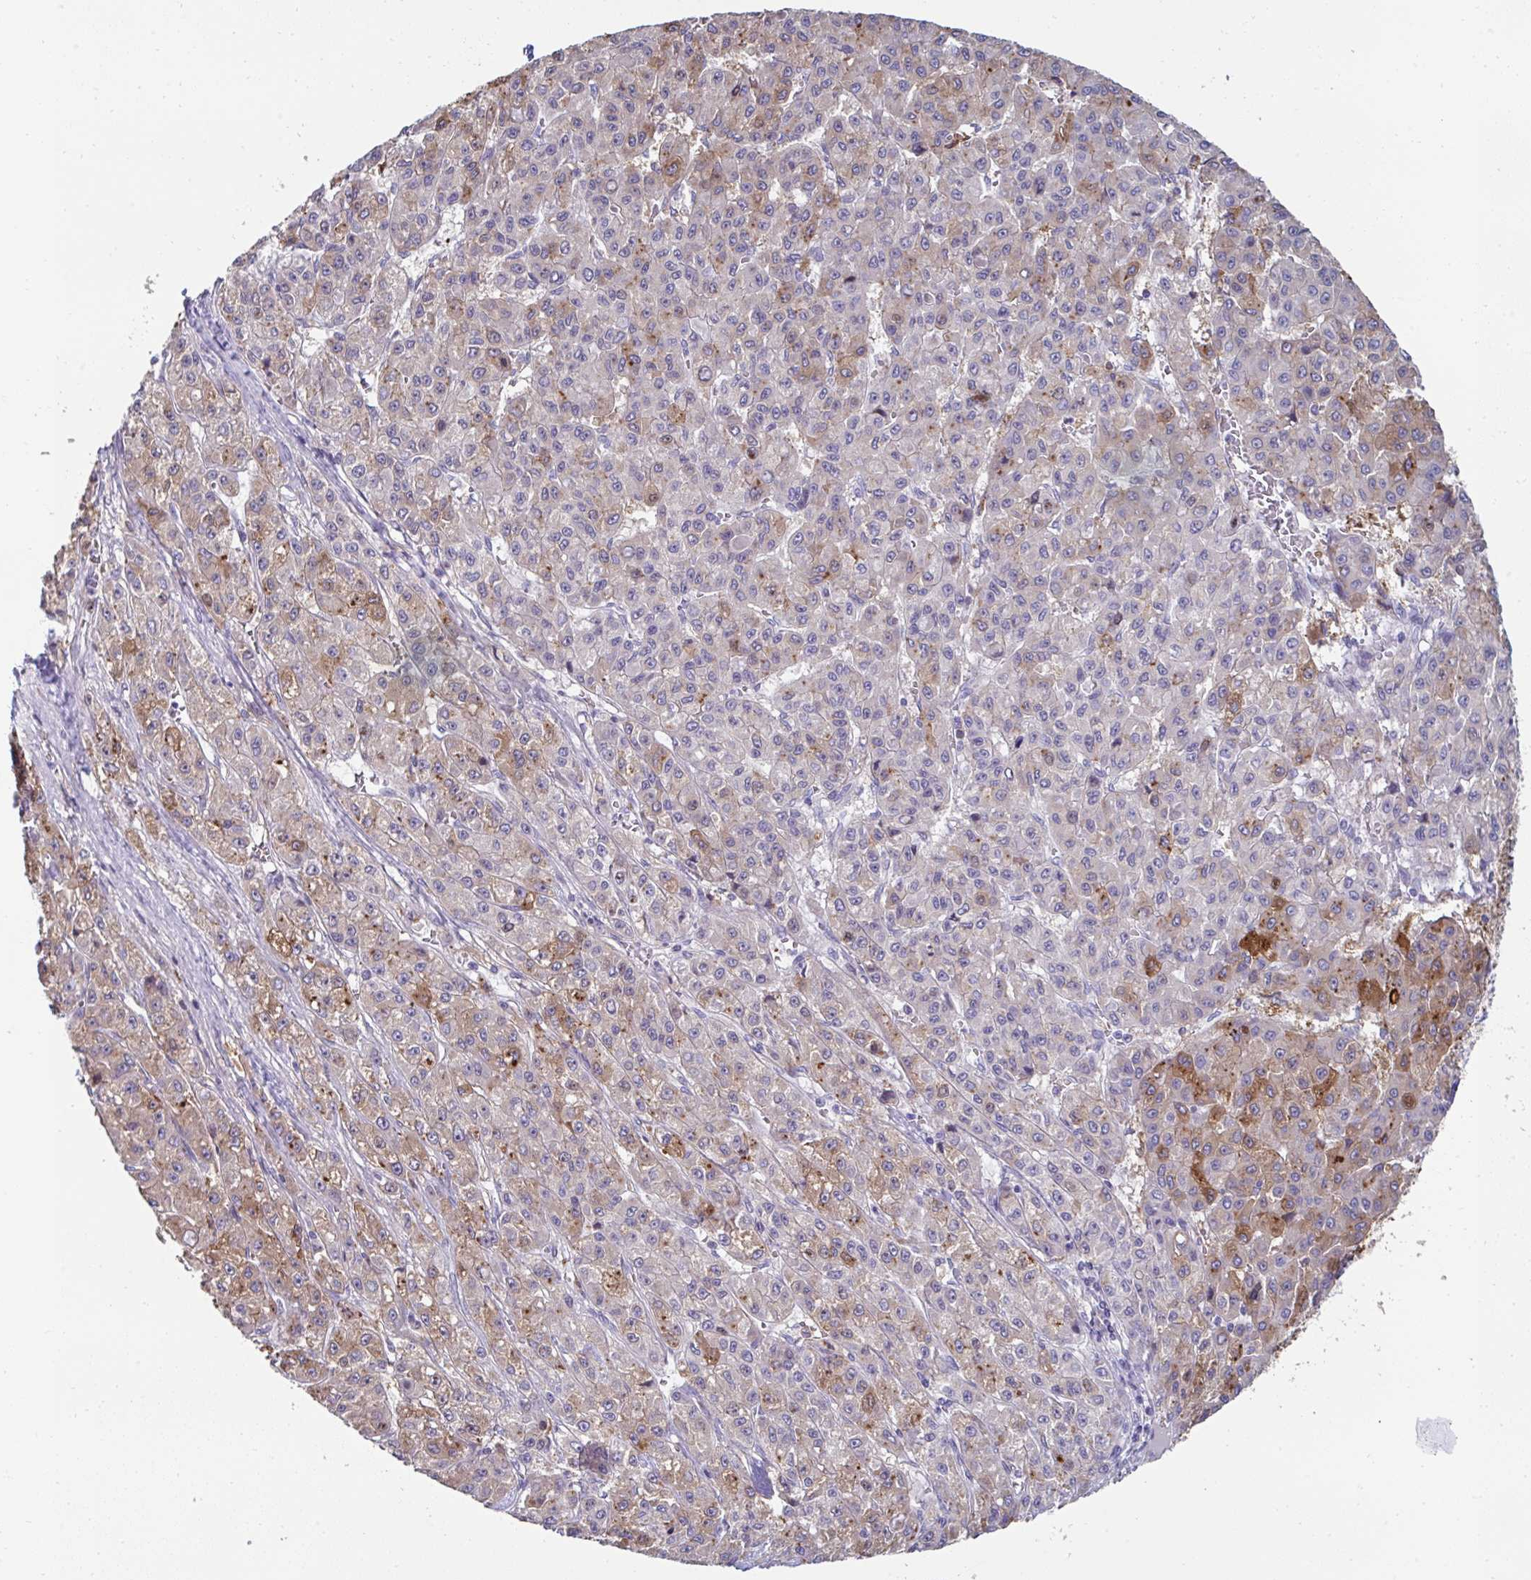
{"staining": {"intensity": "moderate", "quantity": "25%-75%", "location": "cytoplasmic/membranous"}, "tissue": "liver cancer", "cell_type": "Tumor cells", "image_type": "cancer", "snomed": [{"axis": "morphology", "description": "Carcinoma, Hepatocellular, NOS"}, {"axis": "topography", "description": "Liver"}], "caption": "Protein positivity by IHC exhibits moderate cytoplasmic/membranous expression in about 25%-75% of tumor cells in liver hepatocellular carcinoma. The protein is stained brown, and the nuclei are stained in blue (DAB IHC with brightfield microscopy, high magnification).", "gene": "FBXL13", "patient": {"sex": "male", "age": 70}}